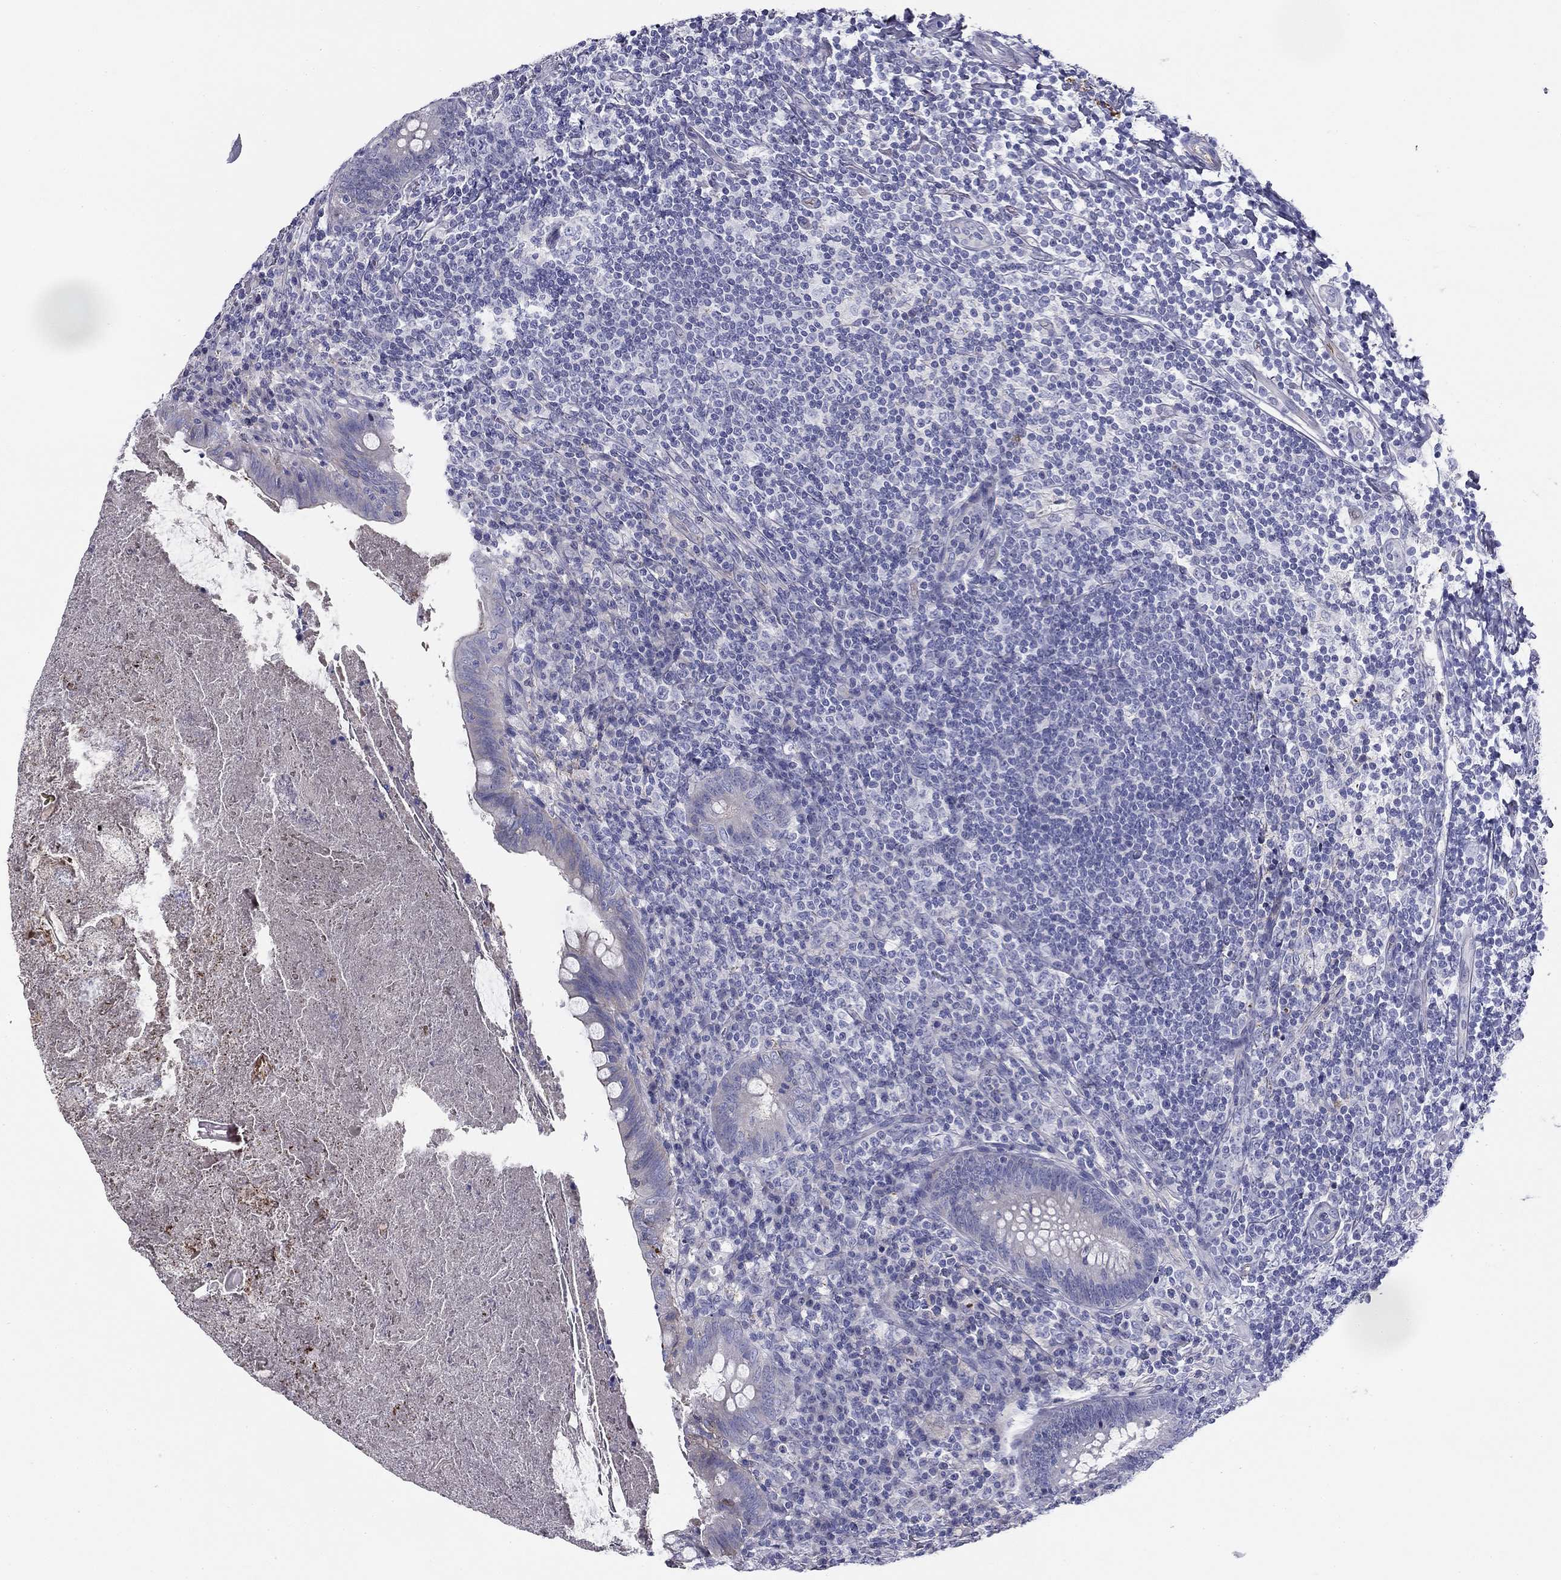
{"staining": {"intensity": "negative", "quantity": "none", "location": "none"}, "tissue": "appendix", "cell_type": "Glandular cells", "image_type": "normal", "snomed": [{"axis": "morphology", "description": "Normal tissue, NOS"}, {"axis": "topography", "description": "Appendix"}], "caption": "This is a micrograph of immunohistochemistry (IHC) staining of unremarkable appendix, which shows no staining in glandular cells. (DAB IHC, high magnification).", "gene": "CPLX4", "patient": {"sex": "male", "age": 47}}